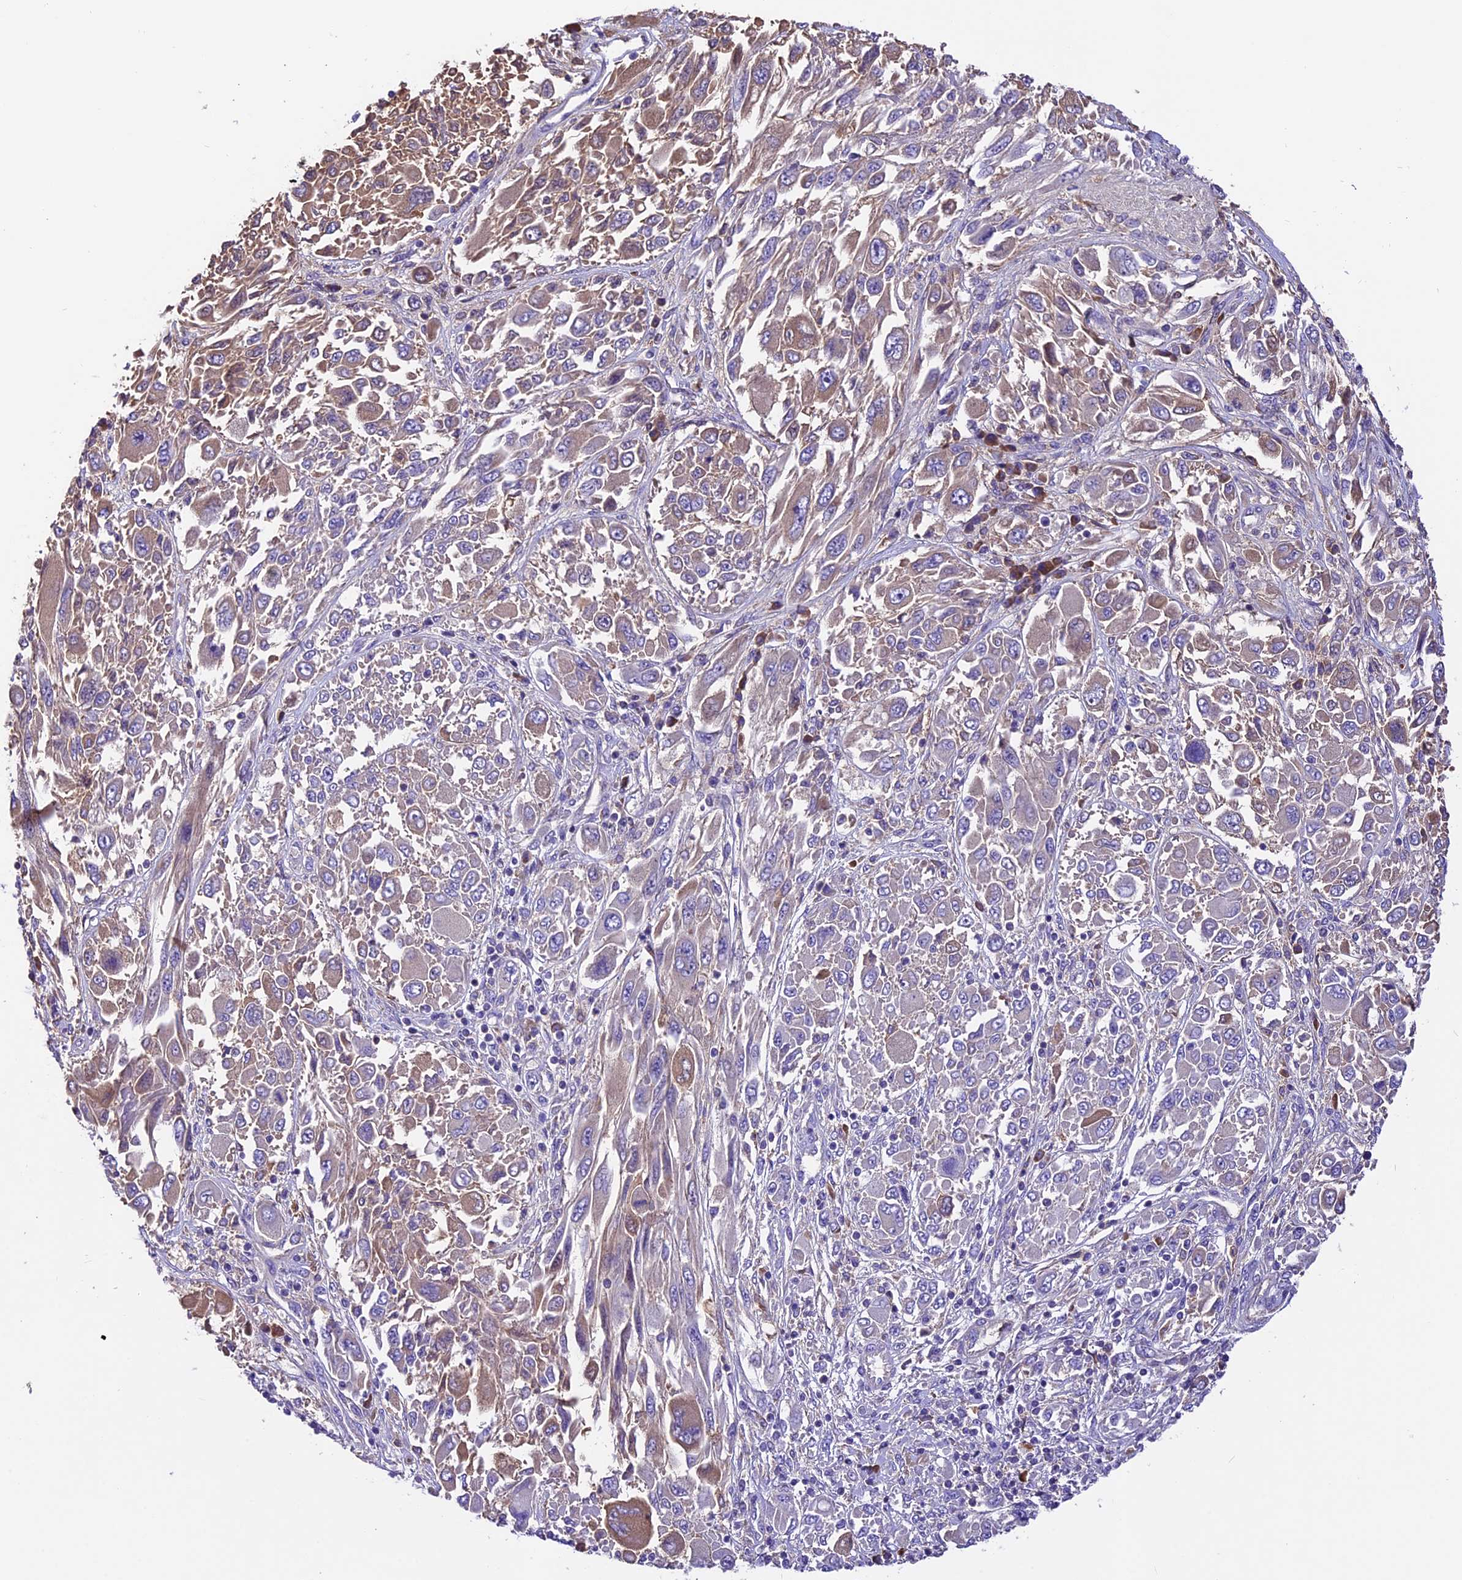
{"staining": {"intensity": "weak", "quantity": "<25%", "location": "cytoplasmic/membranous"}, "tissue": "melanoma", "cell_type": "Tumor cells", "image_type": "cancer", "snomed": [{"axis": "morphology", "description": "Malignant melanoma, NOS"}, {"axis": "topography", "description": "Skin"}], "caption": "A histopathology image of human melanoma is negative for staining in tumor cells. Nuclei are stained in blue.", "gene": "SIX5", "patient": {"sex": "female", "age": 91}}